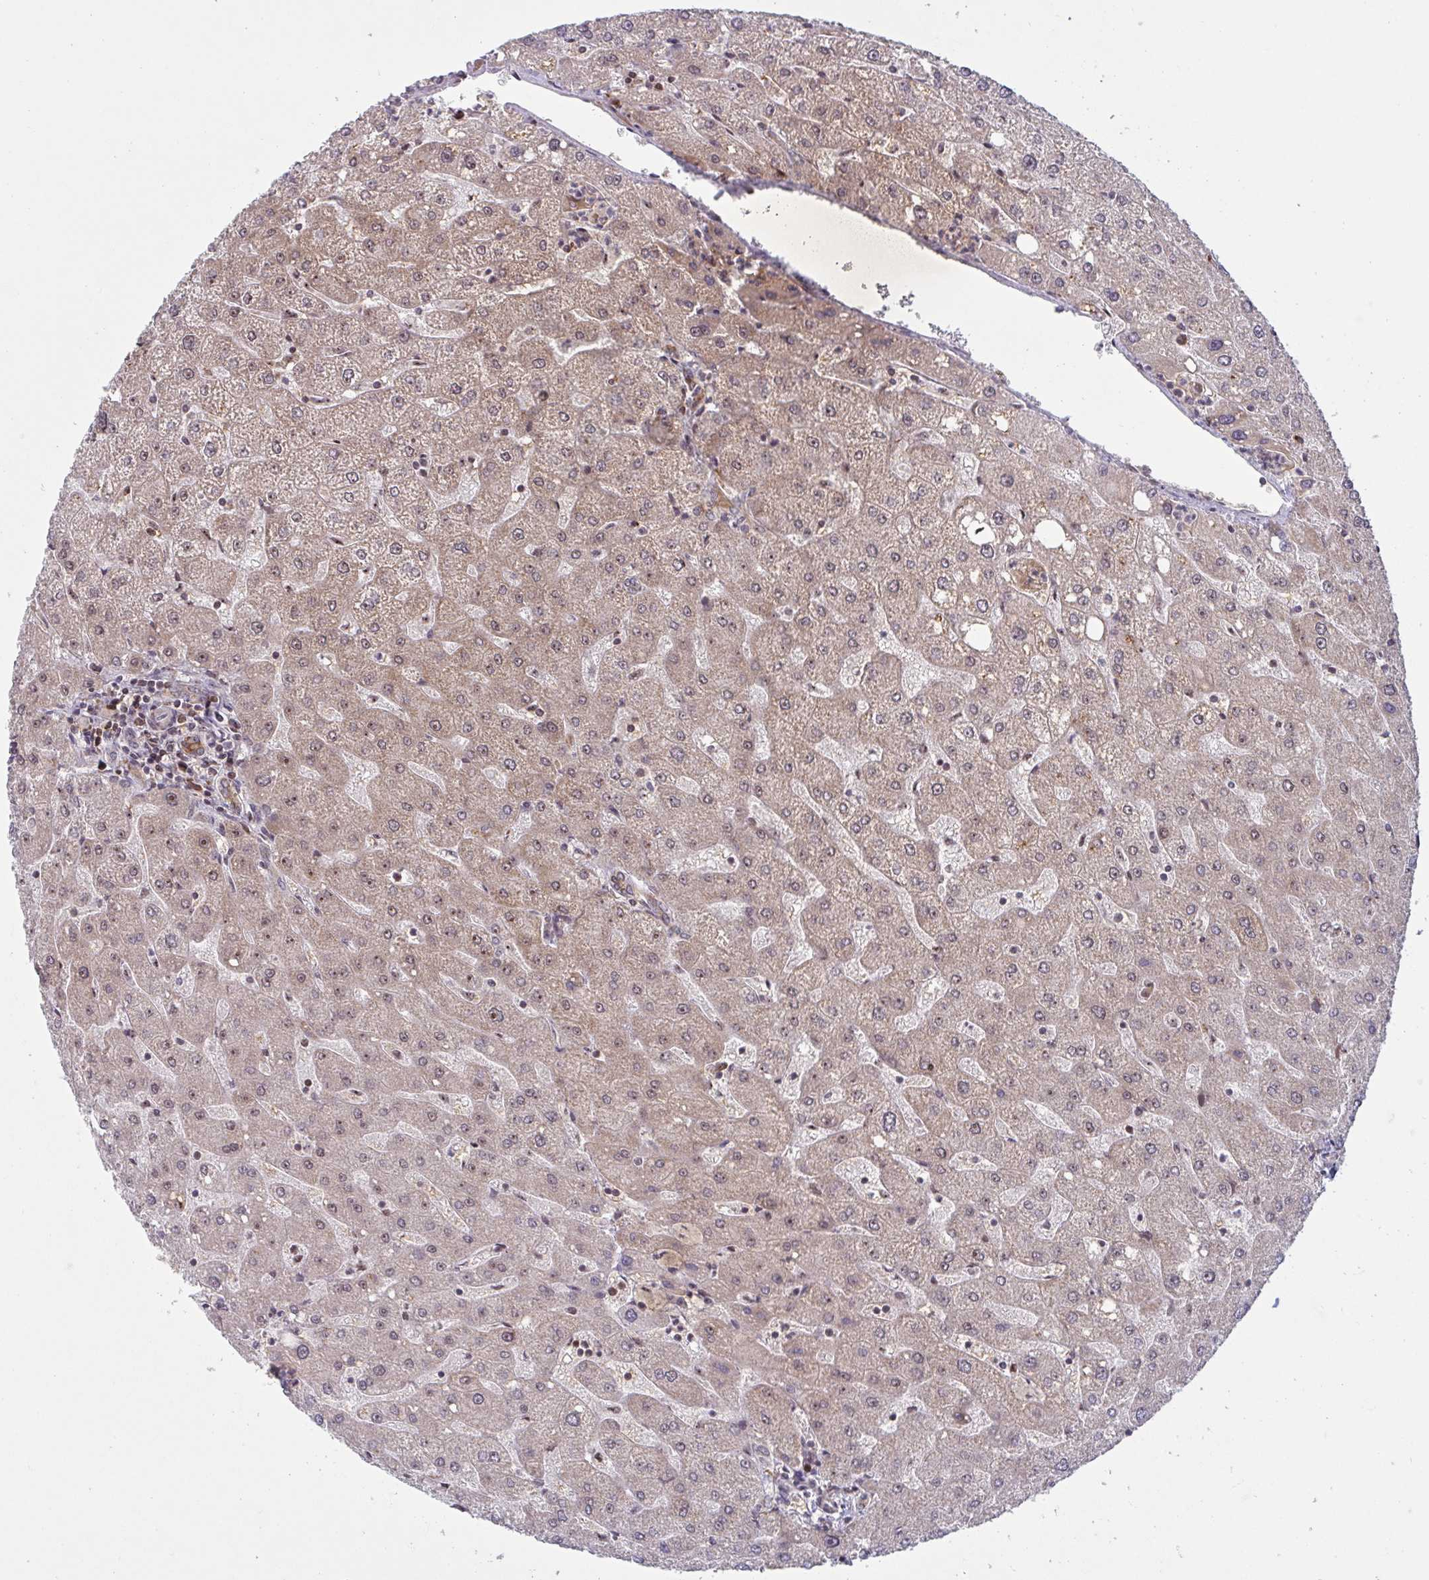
{"staining": {"intensity": "moderate", "quantity": ">75%", "location": "cytoplasmic/membranous"}, "tissue": "liver", "cell_type": "Cholangiocytes", "image_type": "normal", "snomed": [{"axis": "morphology", "description": "Normal tissue, NOS"}, {"axis": "topography", "description": "Liver"}], "caption": "Immunohistochemistry (DAB (3,3'-diaminobenzidine)) staining of benign liver exhibits moderate cytoplasmic/membranous protein positivity in approximately >75% of cholangiocytes. Immunohistochemistry stains the protein of interest in brown and the nuclei are stained blue.", "gene": "NLRP13", "patient": {"sex": "male", "age": 67}}